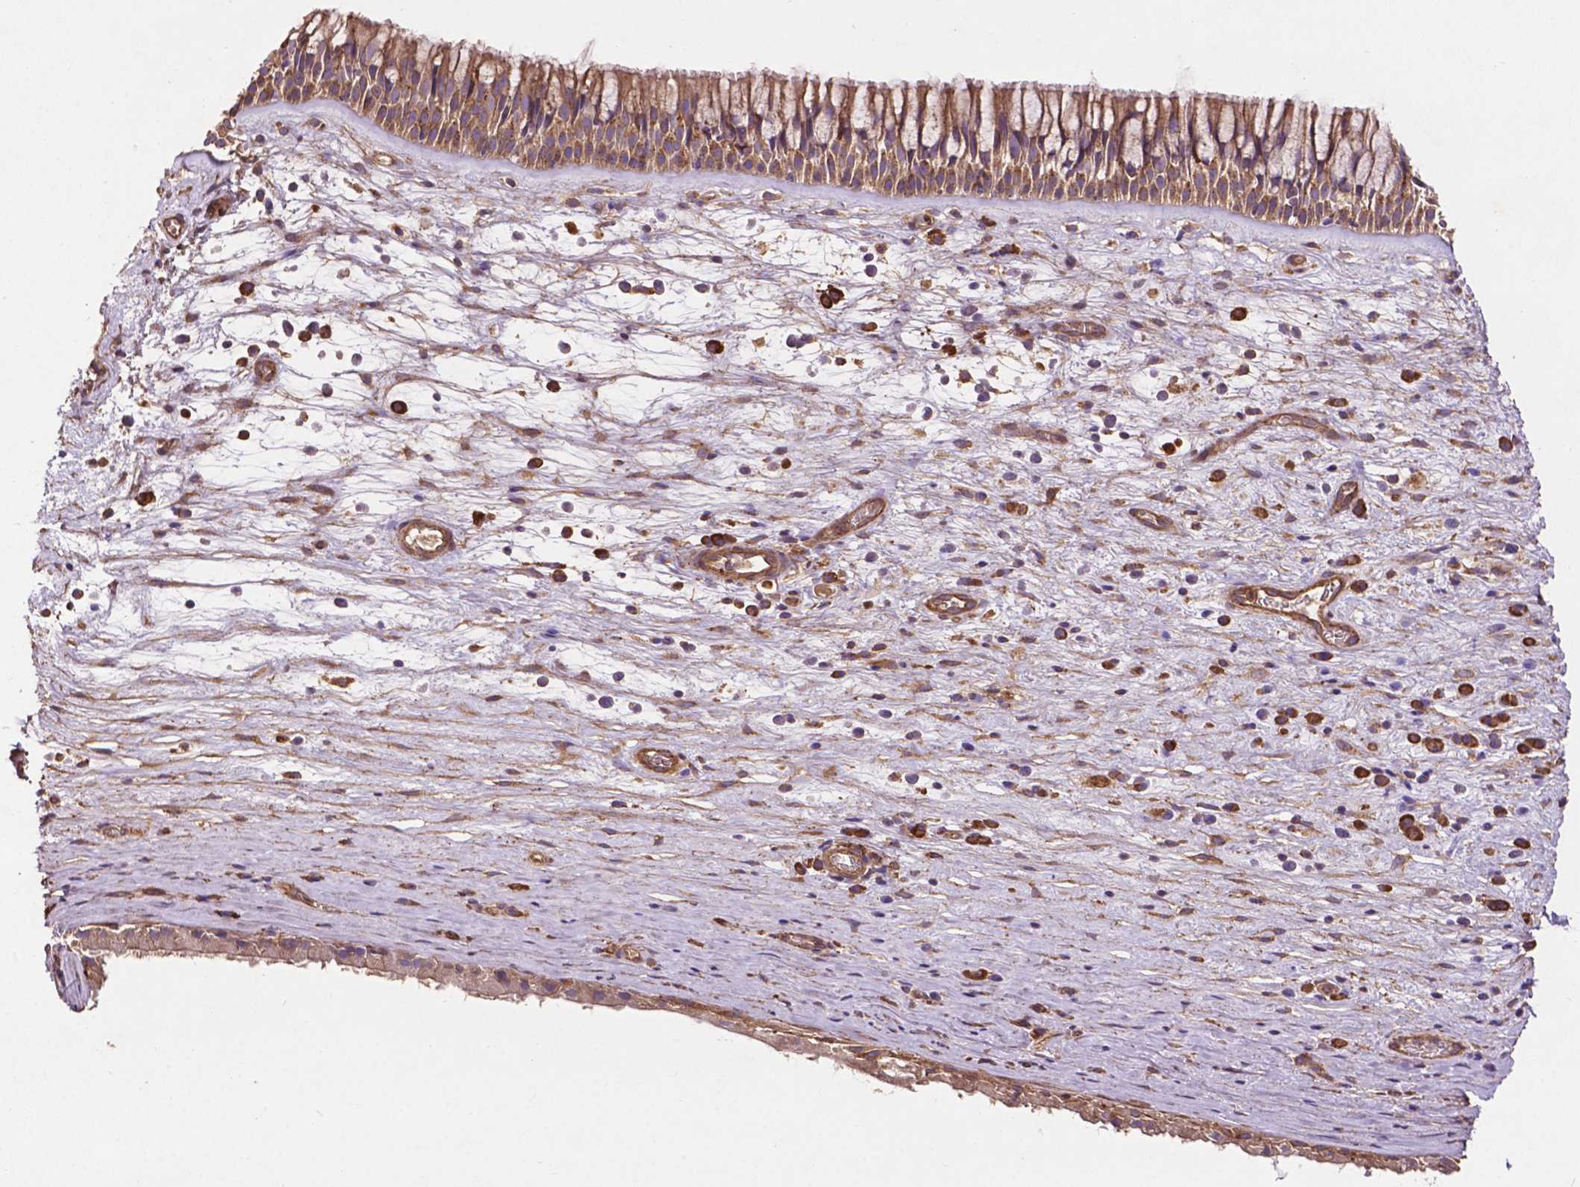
{"staining": {"intensity": "moderate", "quantity": ">75%", "location": "cytoplasmic/membranous"}, "tissue": "nasopharynx", "cell_type": "Respiratory epithelial cells", "image_type": "normal", "snomed": [{"axis": "morphology", "description": "Normal tissue, NOS"}, {"axis": "topography", "description": "Nasopharynx"}], "caption": "Nasopharynx stained with IHC displays moderate cytoplasmic/membranous positivity in approximately >75% of respiratory epithelial cells. (DAB (3,3'-diaminobenzidine) = brown stain, brightfield microscopy at high magnification).", "gene": "CCDC71L", "patient": {"sex": "male", "age": 74}}